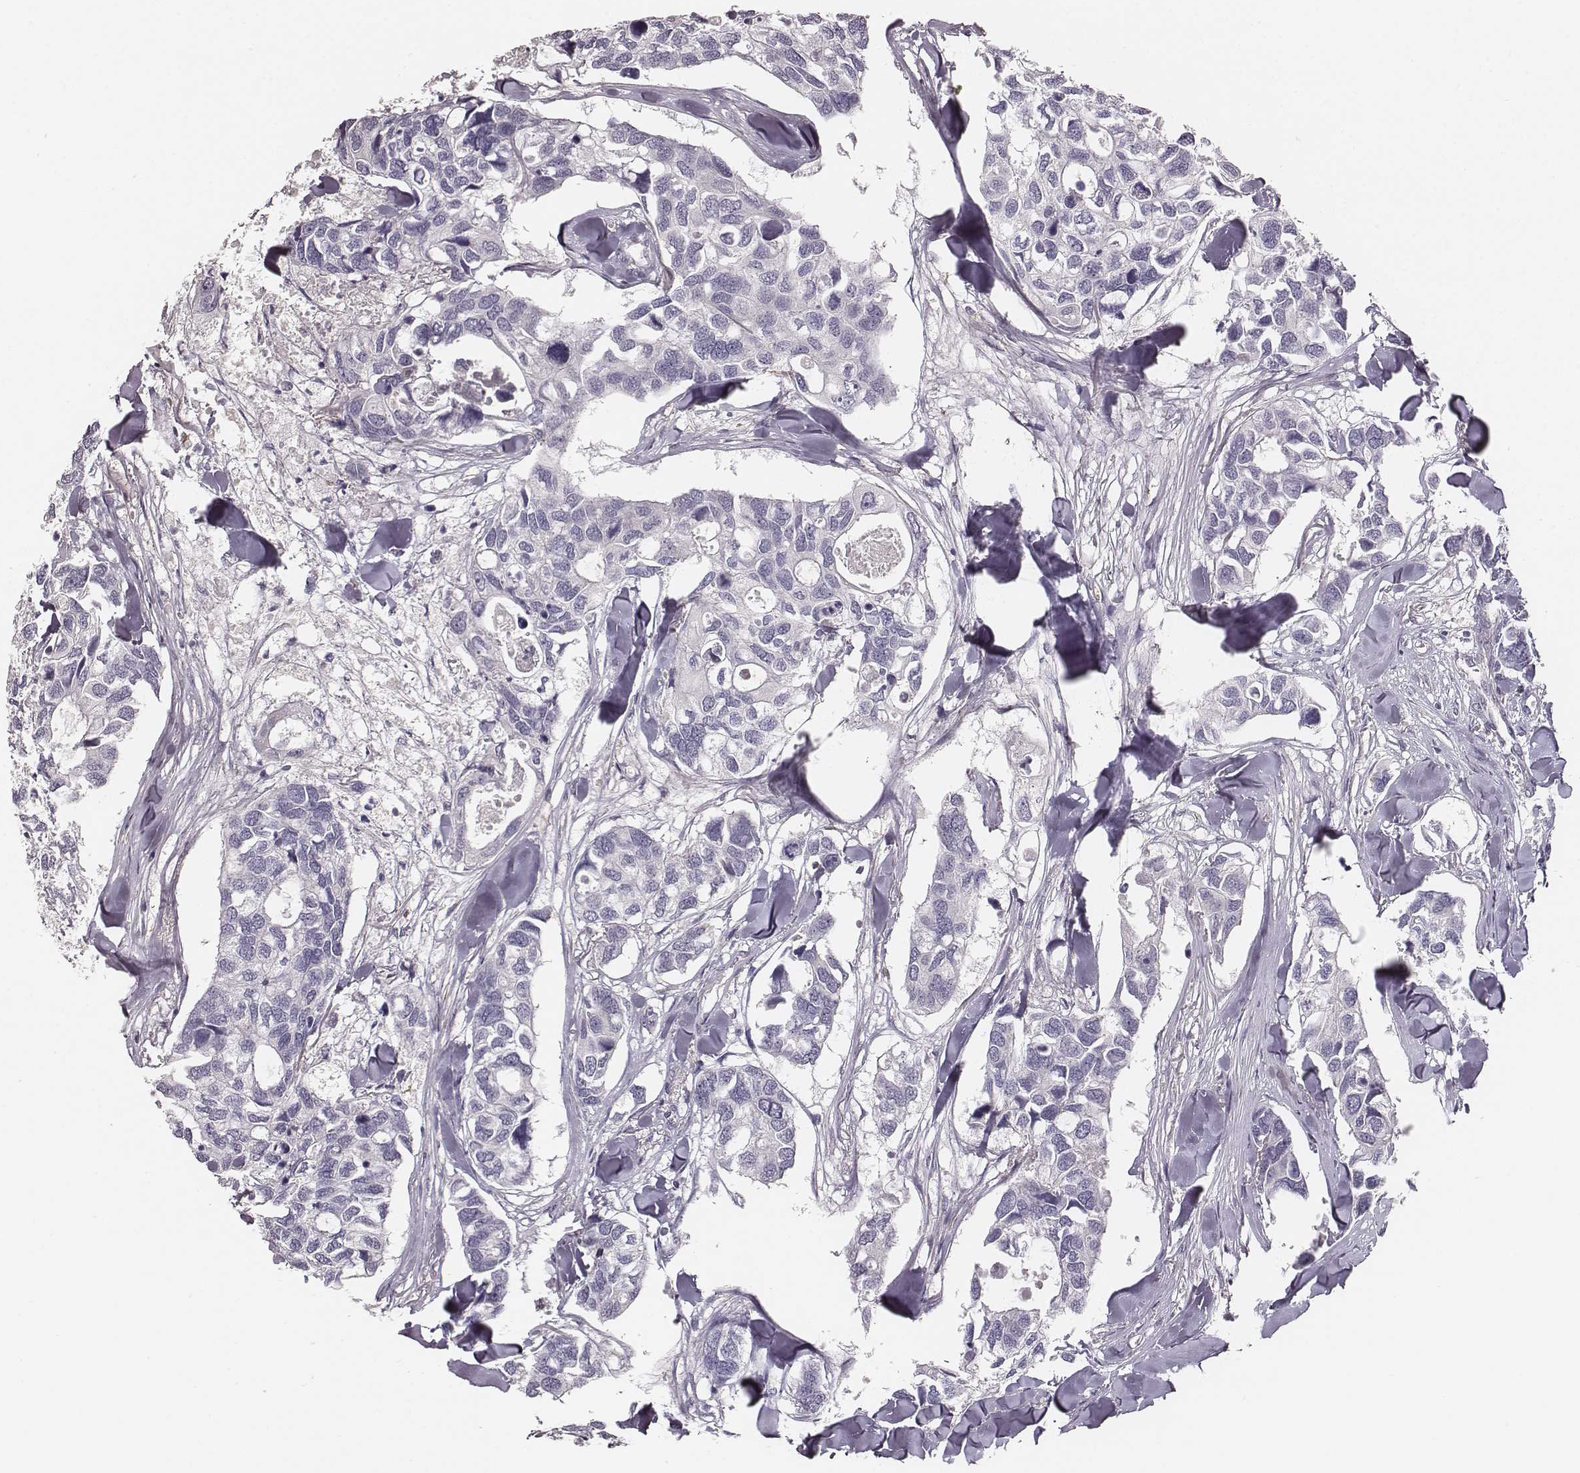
{"staining": {"intensity": "negative", "quantity": "none", "location": "none"}, "tissue": "breast cancer", "cell_type": "Tumor cells", "image_type": "cancer", "snomed": [{"axis": "morphology", "description": "Duct carcinoma"}, {"axis": "topography", "description": "Breast"}], "caption": "This micrograph is of breast invasive ductal carcinoma stained with immunohistochemistry to label a protein in brown with the nuclei are counter-stained blue. There is no positivity in tumor cells.", "gene": "ZYX", "patient": {"sex": "female", "age": 83}}